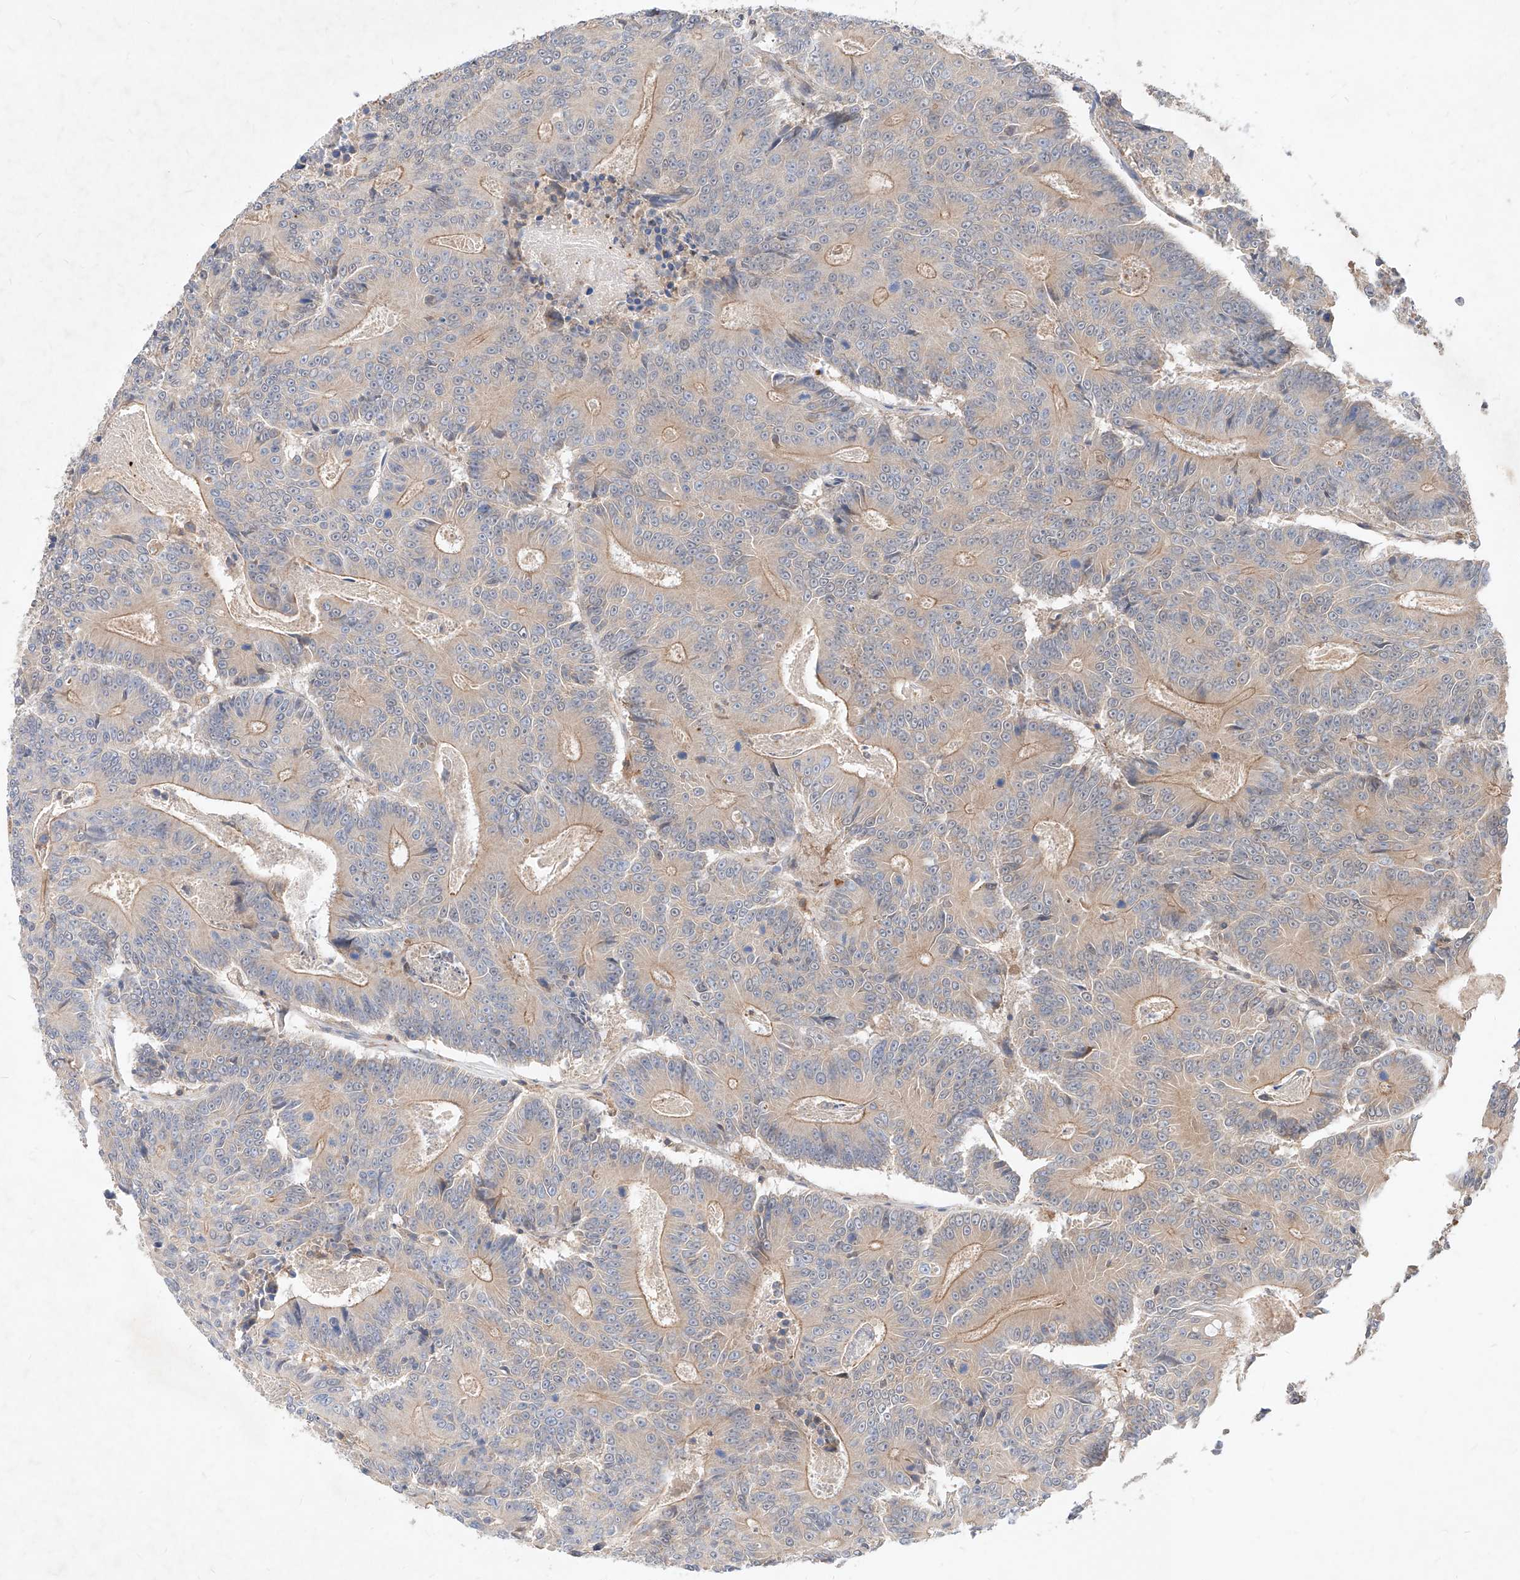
{"staining": {"intensity": "weak", "quantity": "25%-75%", "location": "cytoplasmic/membranous"}, "tissue": "colorectal cancer", "cell_type": "Tumor cells", "image_type": "cancer", "snomed": [{"axis": "morphology", "description": "Adenocarcinoma, NOS"}, {"axis": "topography", "description": "Colon"}], "caption": "Tumor cells reveal low levels of weak cytoplasmic/membranous positivity in about 25%-75% of cells in adenocarcinoma (colorectal). (Brightfield microscopy of DAB IHC at high magnification).", "gene": "TSNAX", "patient": {"sex": "male", "age": 83}}